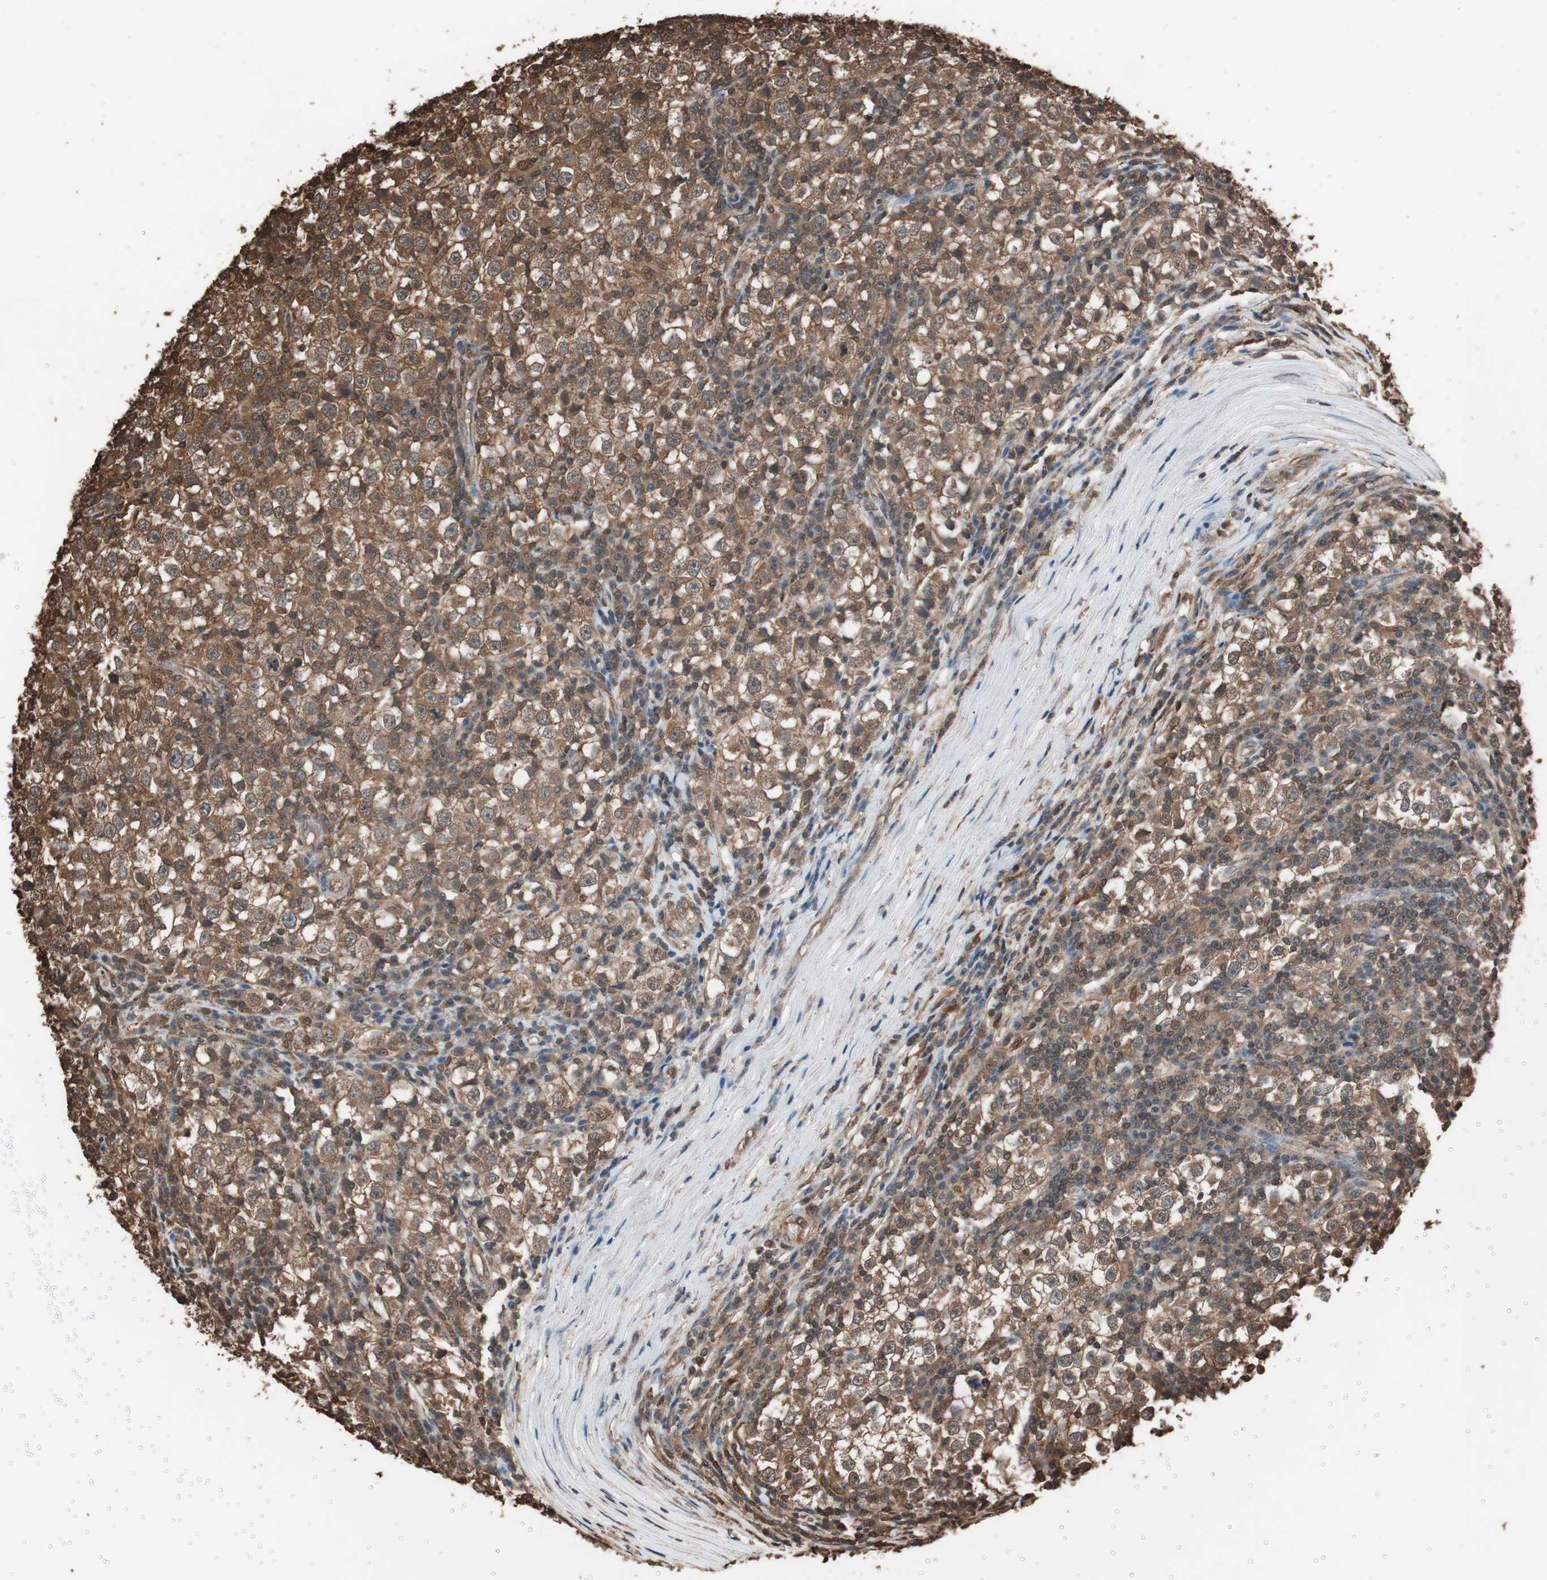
{"staining": {"intensity": "strong", "quantity": ">75%", "location": "cytoplasmic/membranous"}, "tissue": "testis cancer", "cell_type": "Tumor cells", "image_type": "cancer", "snomed": [{"axis": "morphology", "description": "Seminoma, NOS"}, {"axis": "topography", "description": "Testis"}], "caption": "The image demonstrates staining of testis cancer (seminoma), revealing strong cytoplasmic/membranous protein positivity (brown color) within tumor cells. (Brightfield microscopy of DAB IHC at high magnification).", "gene": "CALM2", "patient": {"sex": "male", "age": 65}}